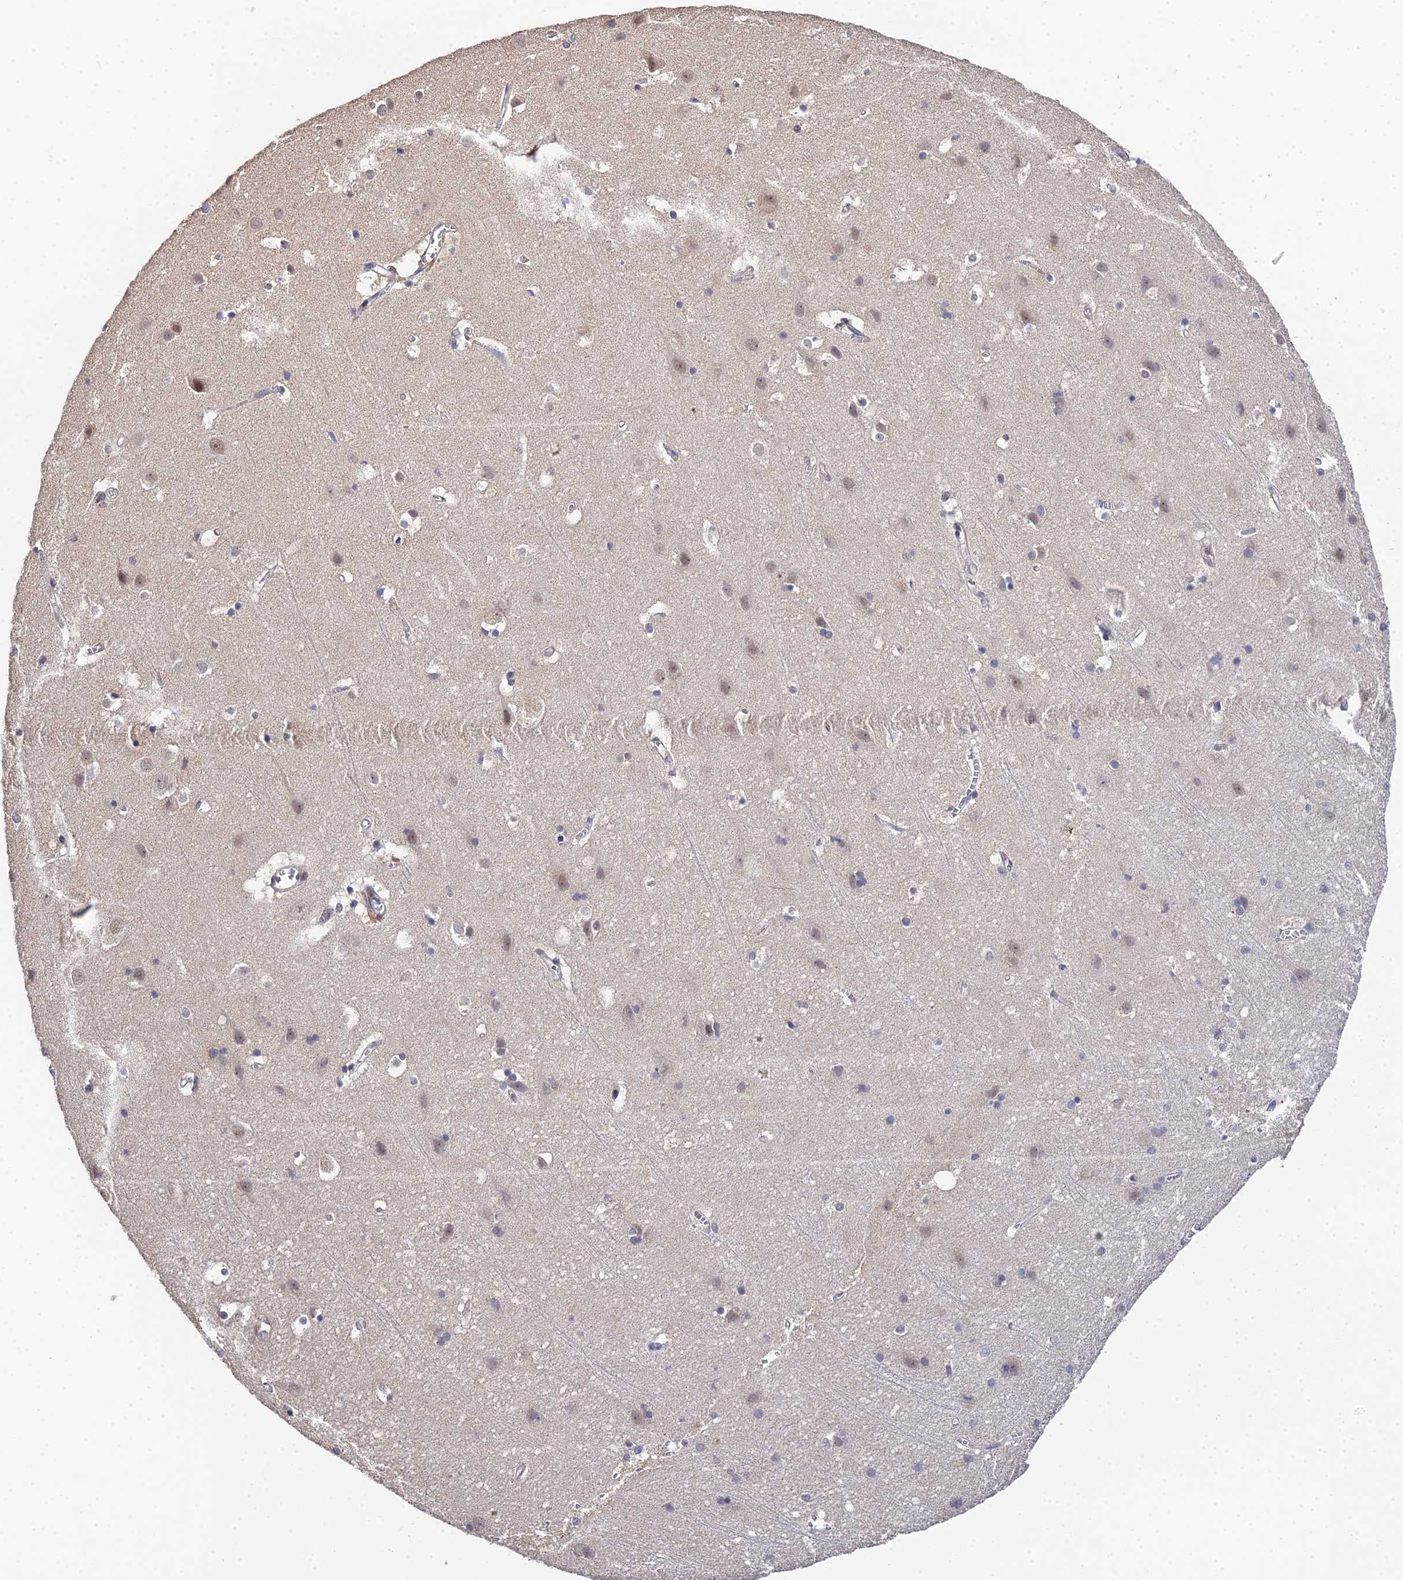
{"staining": {"intensity": "moderate", "quantity": "<25%", "location": "nuclear"}, "tissue": "cerebral cortex", "cell_type": "Endothelial cells", "image_type": "normal", "snomed": [{"axis": "morphology", "description": "Normal tissue, NOS"}, {"axis": "topography", "description": "Cerebral cortex"}], "caption": "IHC (DAB (3,3'-diaminobenzidine)) staining of unremarkable cerebral cortex displays moderate nuclear protein positivity in approximately <25% of endothelial cells.", "gene": "BIVM", "patient": {"sex": "male", "age": 54}}